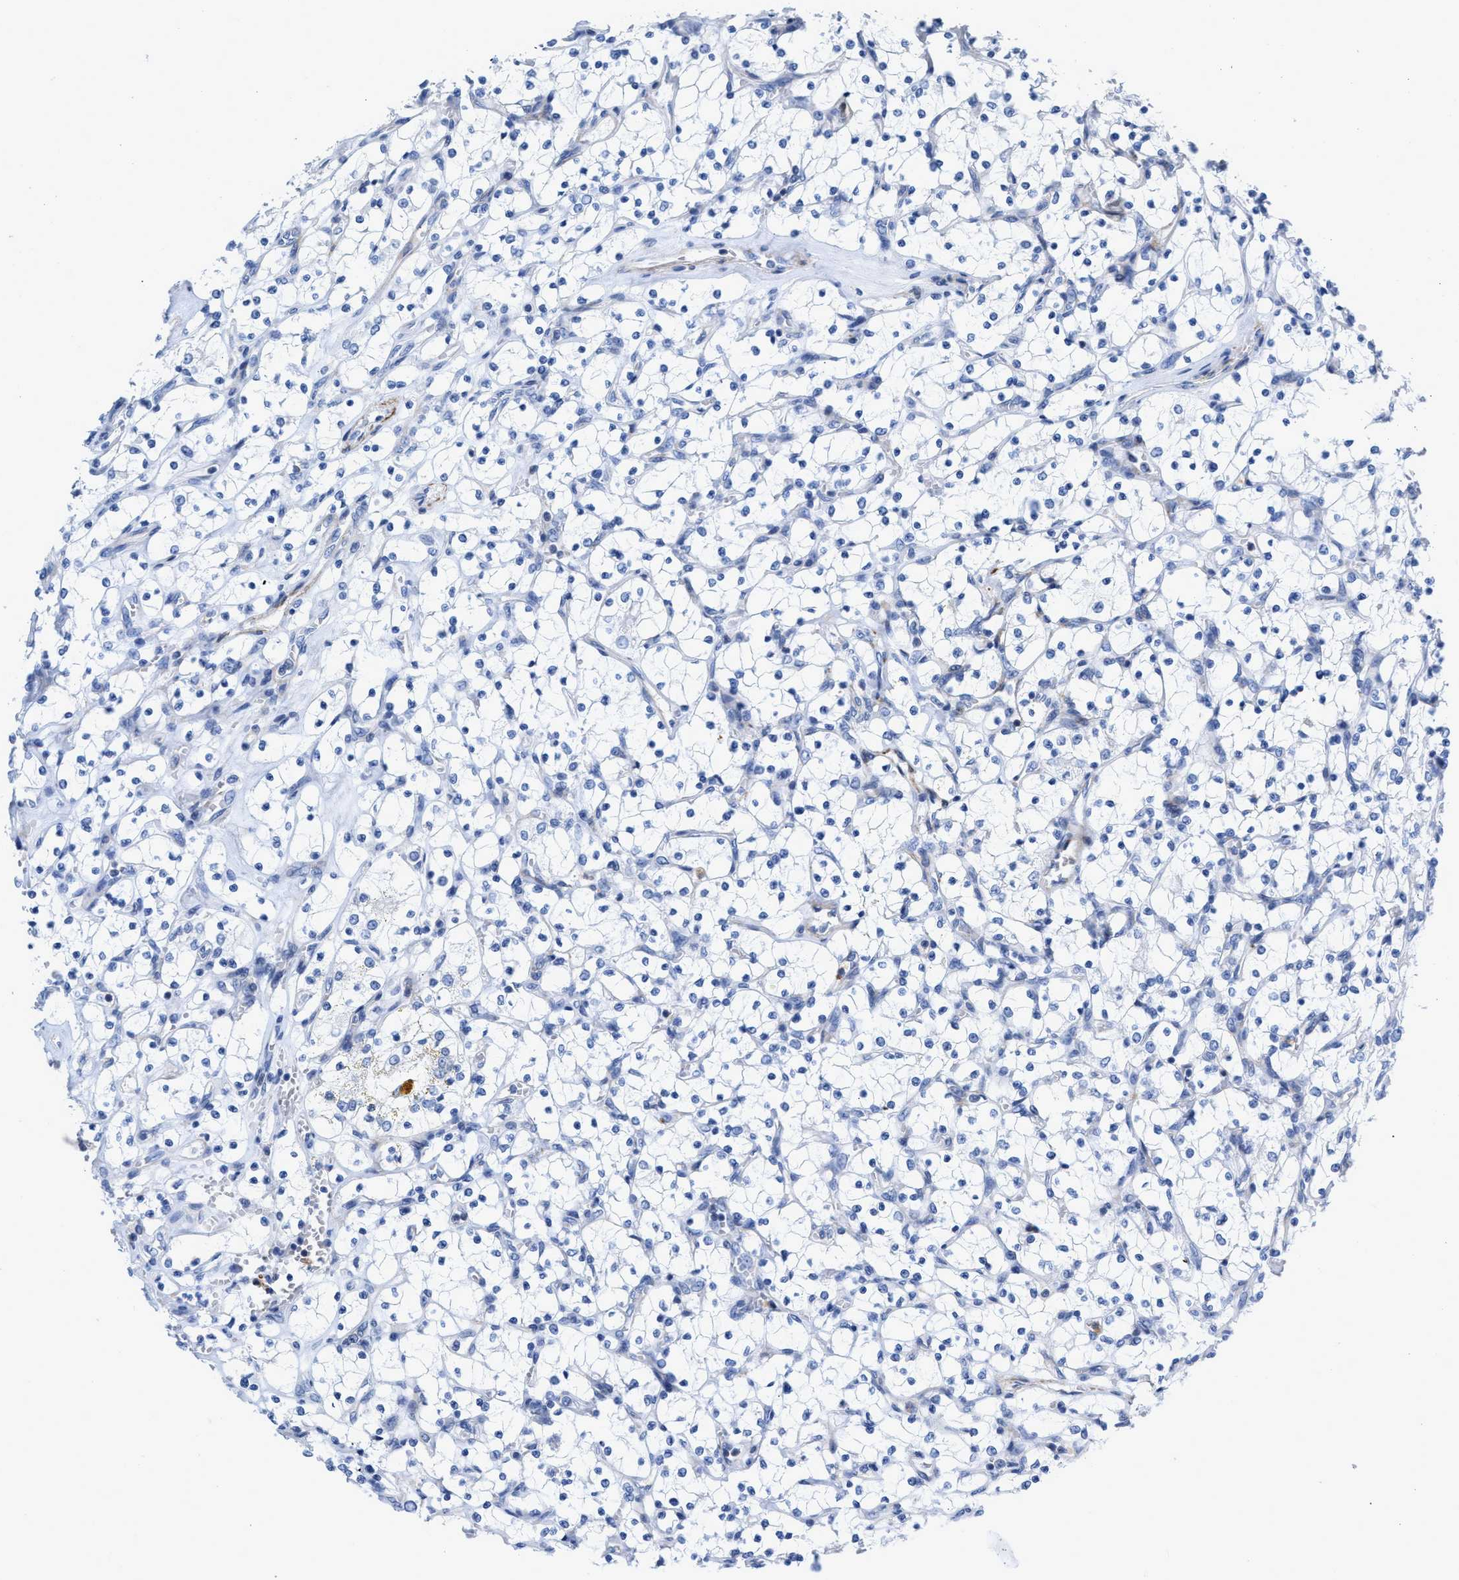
{"staining": {"intensity": "negative", "quantity": "none", "location": "none"}, "tissue": "renal cancer", "cell_type": "Tumor cells", "image_type": "cancer", "snomed": [{"axis": "morphology", "description": "Adenocarcinoma, NOS"}, {"axis": "topography", "description": "Kidney"}], "caption": "IHC histopathology image of neoplastic tissue: renal cancer stained with DAB exhibits no significant protein staining in tumor cells.", "gene": "PRMT2", "patient": {"sex": "female", "age": 69}}